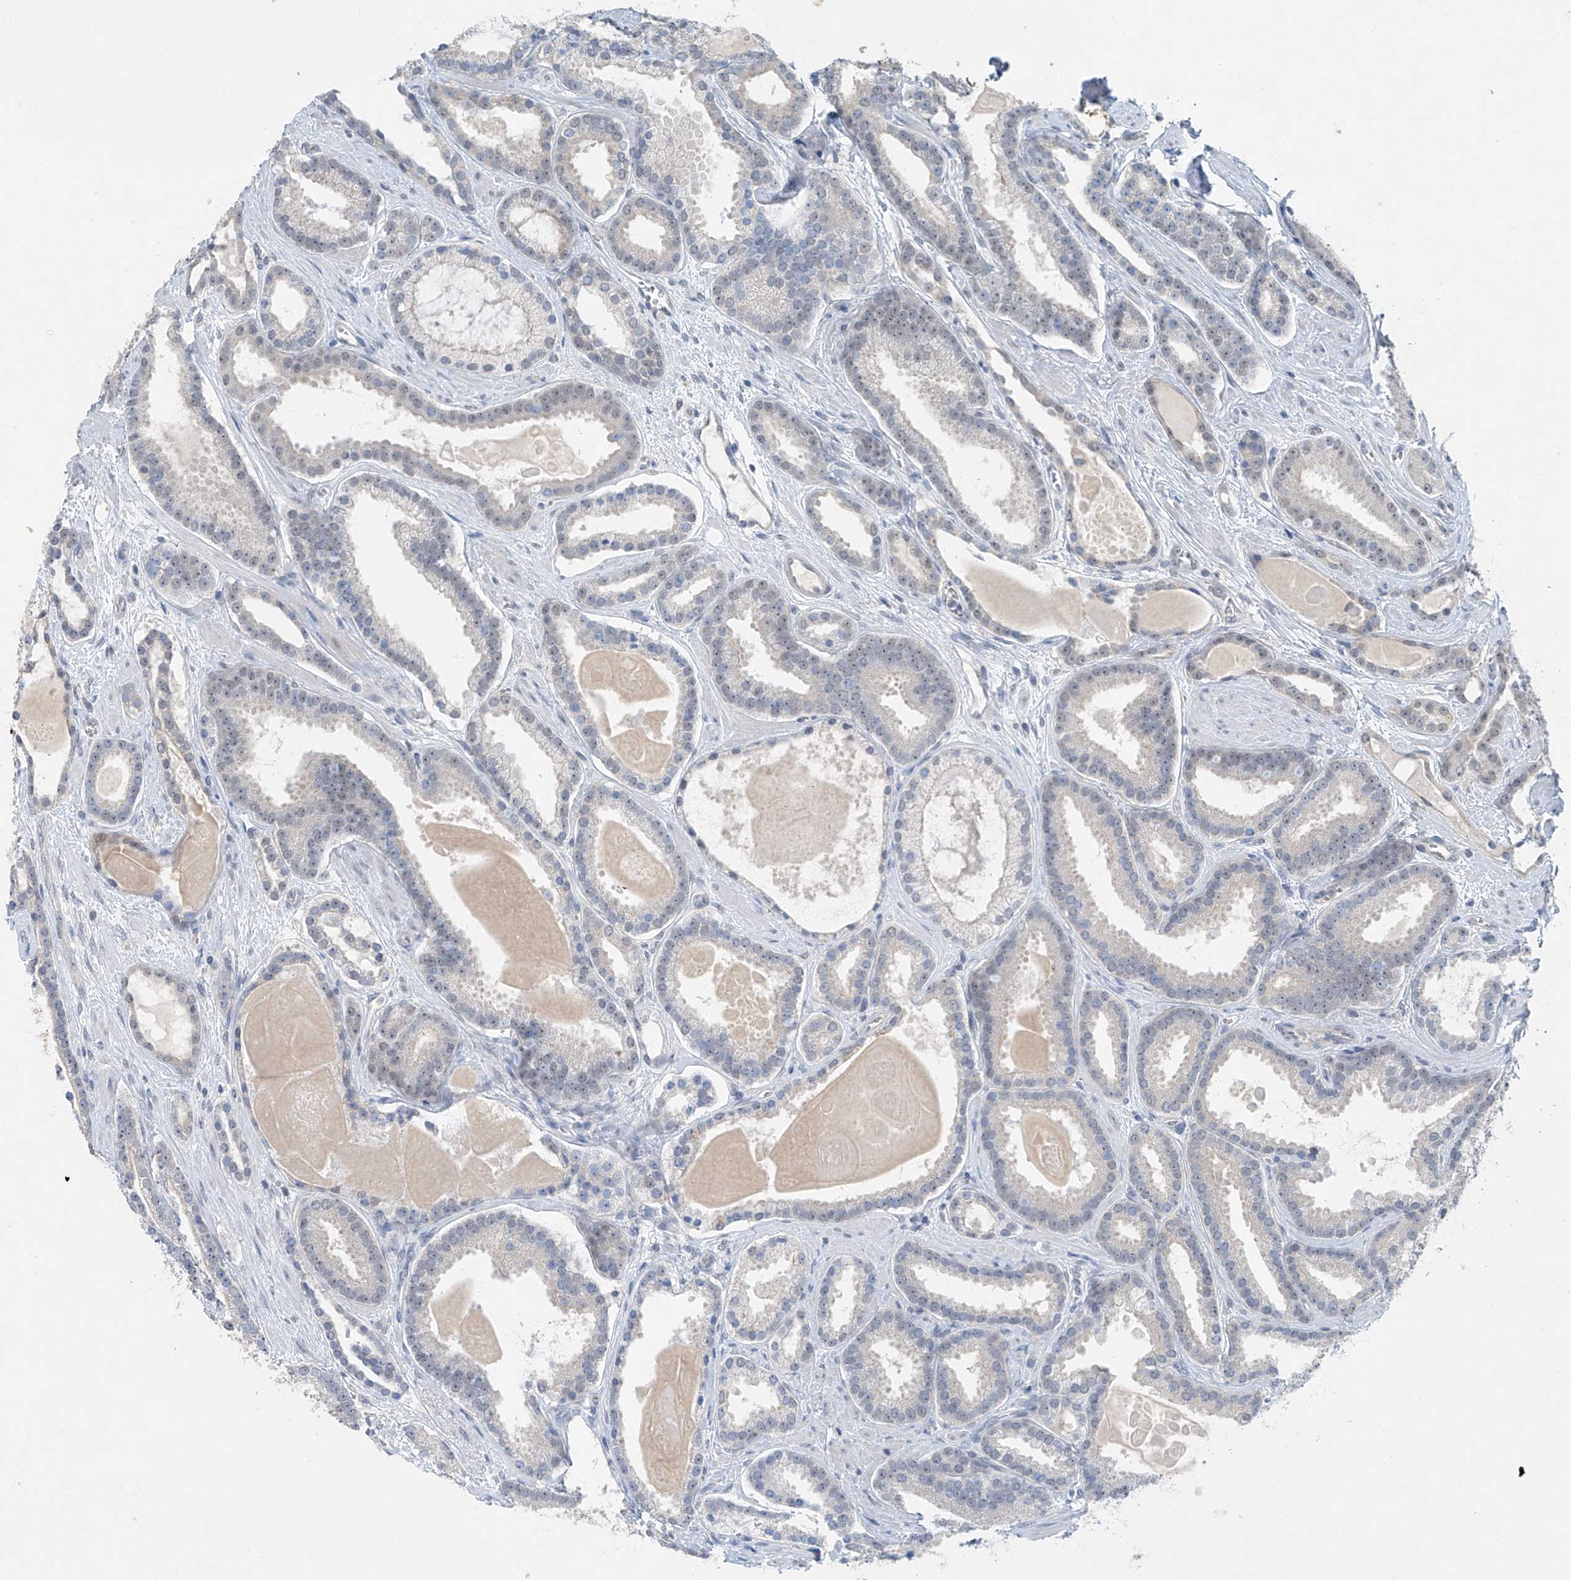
{"staining": {"intensity": "negative", "quantity": "none", "location": "none"}, "tissue": "prostate cancer", "cell_type": "Tumor cells", "image_type": "cancer", "snomed": [{"axis": "morphology", "description": "Adenocarcinoma, High grade"}, {"axis": "topography", "description": "Prostate"}], "caption": "DAB immunohistochemical staining of prostate cancer (adenocarcinoma (high-grade)) demonstrates no significant expression in tumor cells.", "gene": "TAF8", "patient": {"sex": "male", "age": 60}}